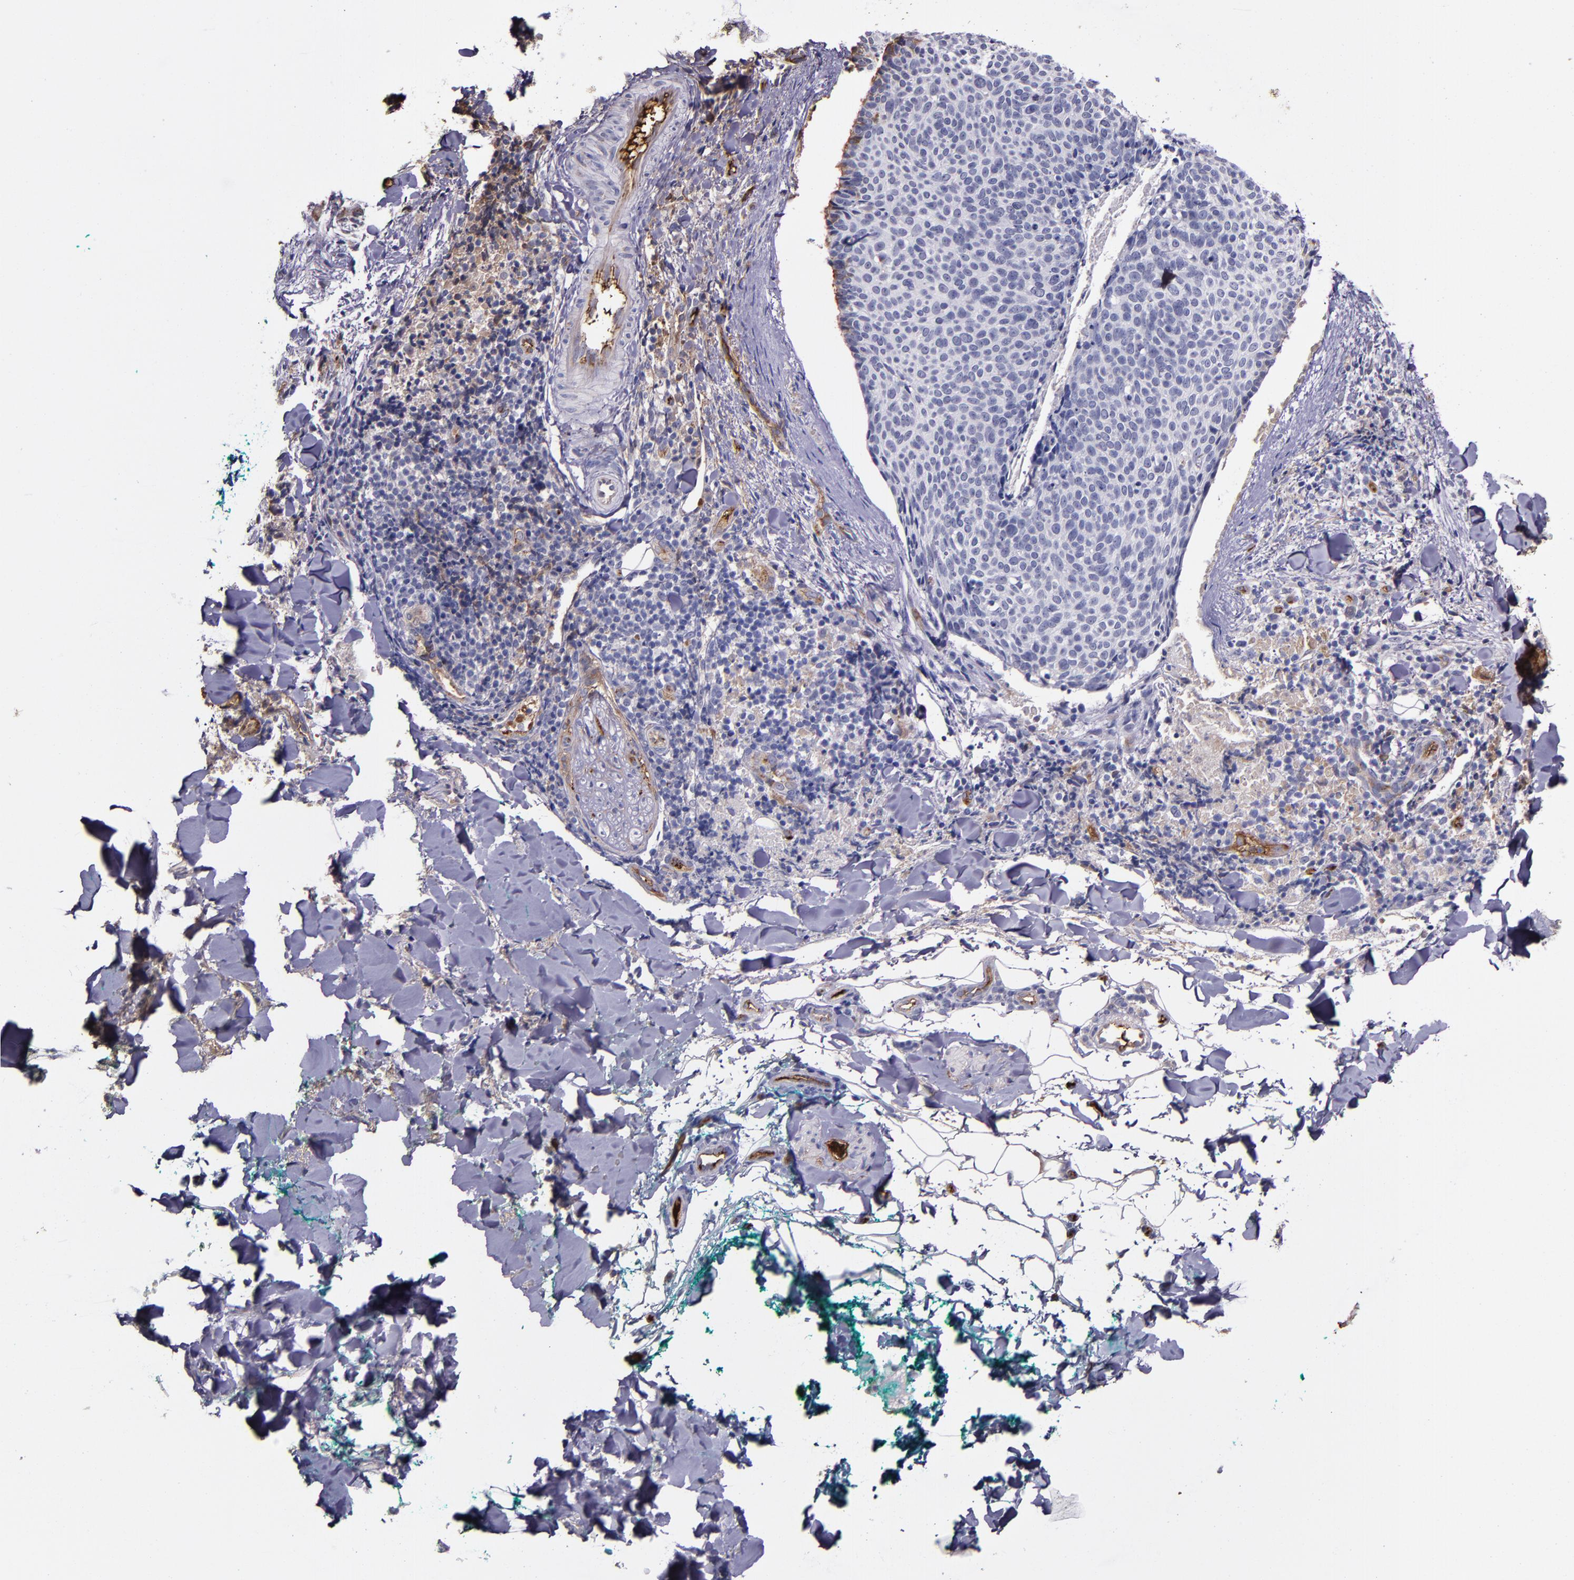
{"staining": {"intensity": "weak", "quantity": "<25%", "location": "cytoplasmic/membranous"}, "tissue": "skin cancer", "cell_type": "Tumor cells", "image_type": "cancer", "snomed": [{"axis": "morphology", "description": "Normal tissue, NOS"}, {"axis": "morphology", "description": "Basal cell carcinoma"}, {"axis": "topography", "description": "Skin"}], "caption": "DAB immunohistochemical staining of skin cancer displays no significant staining in tumor cells.", "gene": "A2M", "patient": {"sex": "female", "age": 57}}